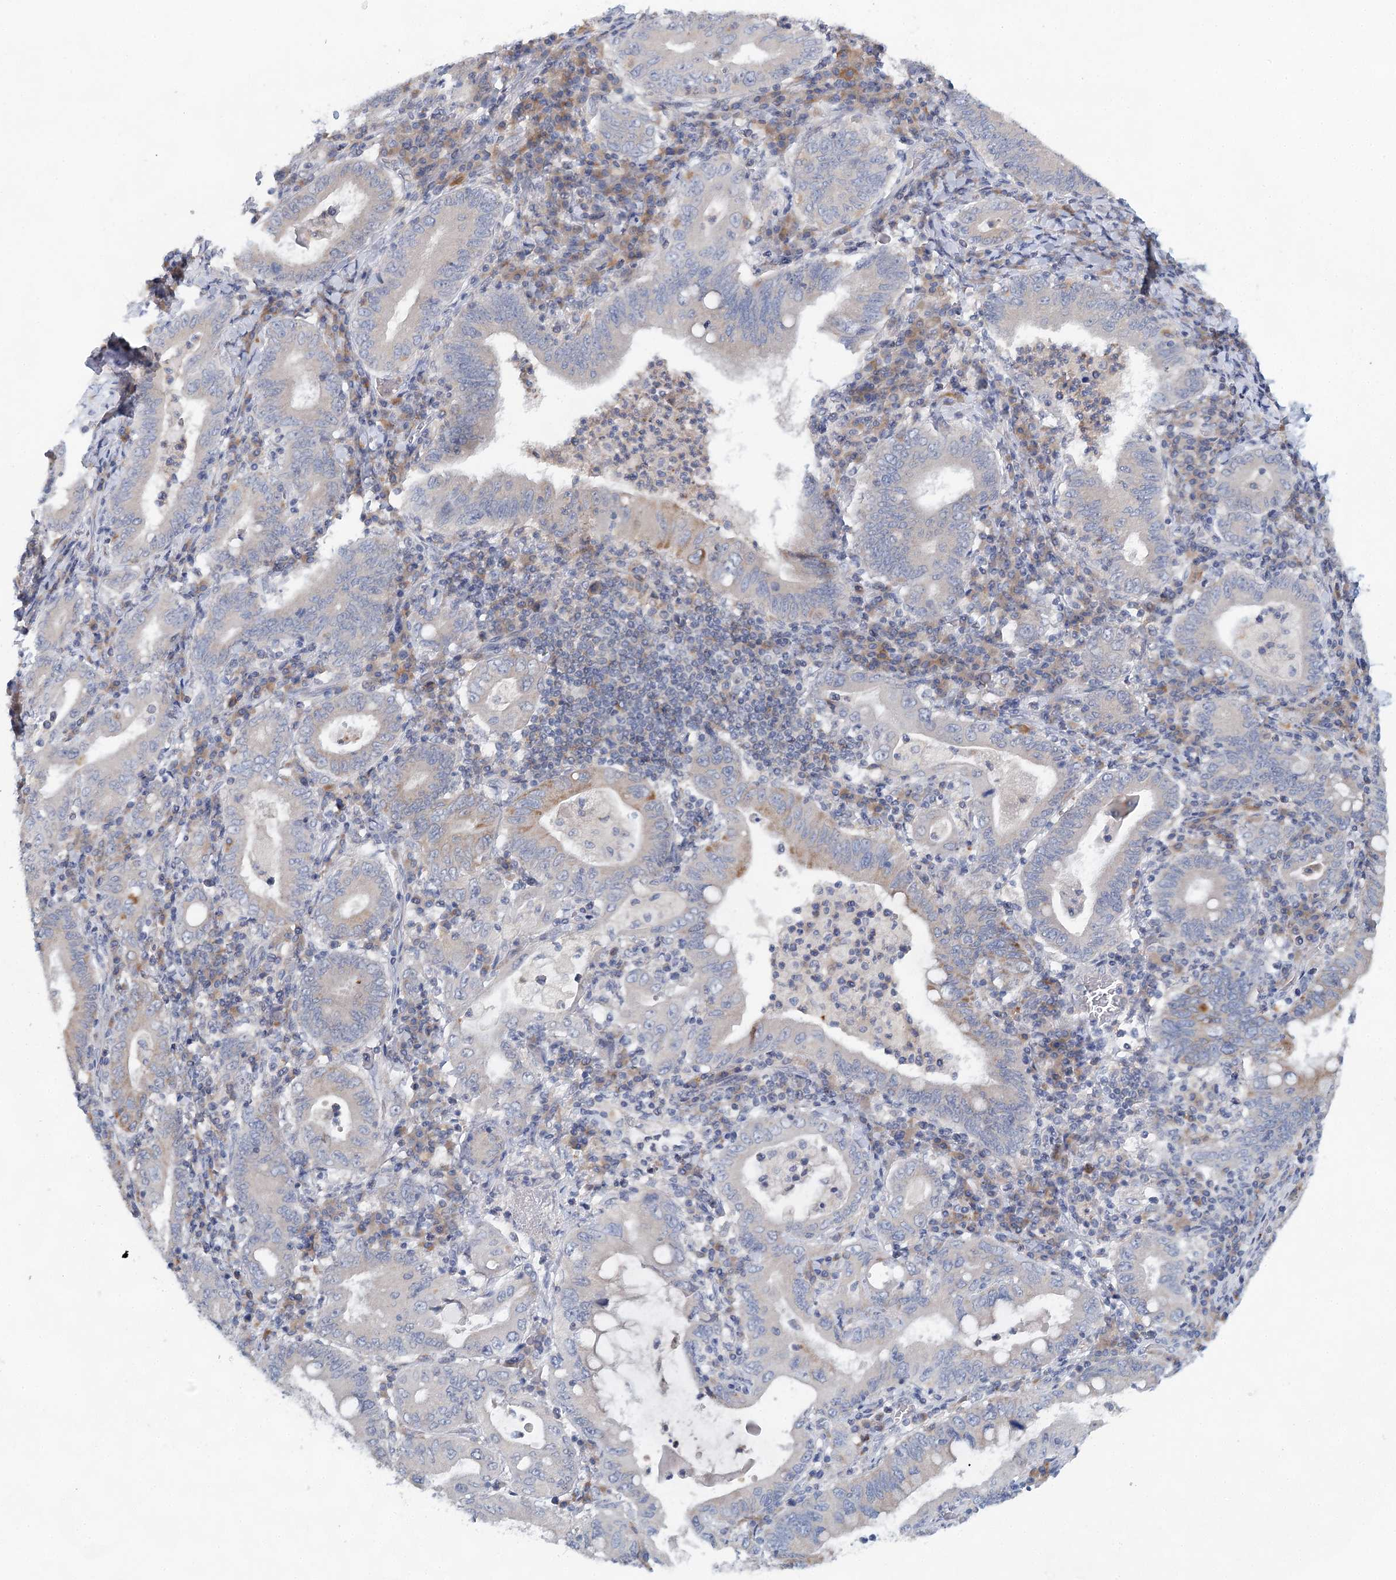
{"staining": {"intensity": "moderate", "quantity": "<25%", "location": "cytoplasmic/membranous"}, "tissue": "stomach cancer", "cell_type": "Tumor cells", "image_type": "cancer", "snomed": [{"axis": "morphology", "description": "Normal tissue, NOS"}, {"axis": "morphology", "description": "Adenocarcinoma, NOS"}, {"axis": "topography", "description": "Esophagus"}, {"axis": "topography", "description": "Stomach, upper"}, {"axis": "topography", "description": "Peripheral nerve tissue"}], "caption": "A histopathology image of human adenocarcinoma (stomach) stained for a protein shows moderate cytoplasmic/membranous brown staining in tumor cells. The protein of interest is shown in brown color, while the nuclei are stained blue.", "gene": "BLTP1", "patient": {"sex": "male", "age": 62}}